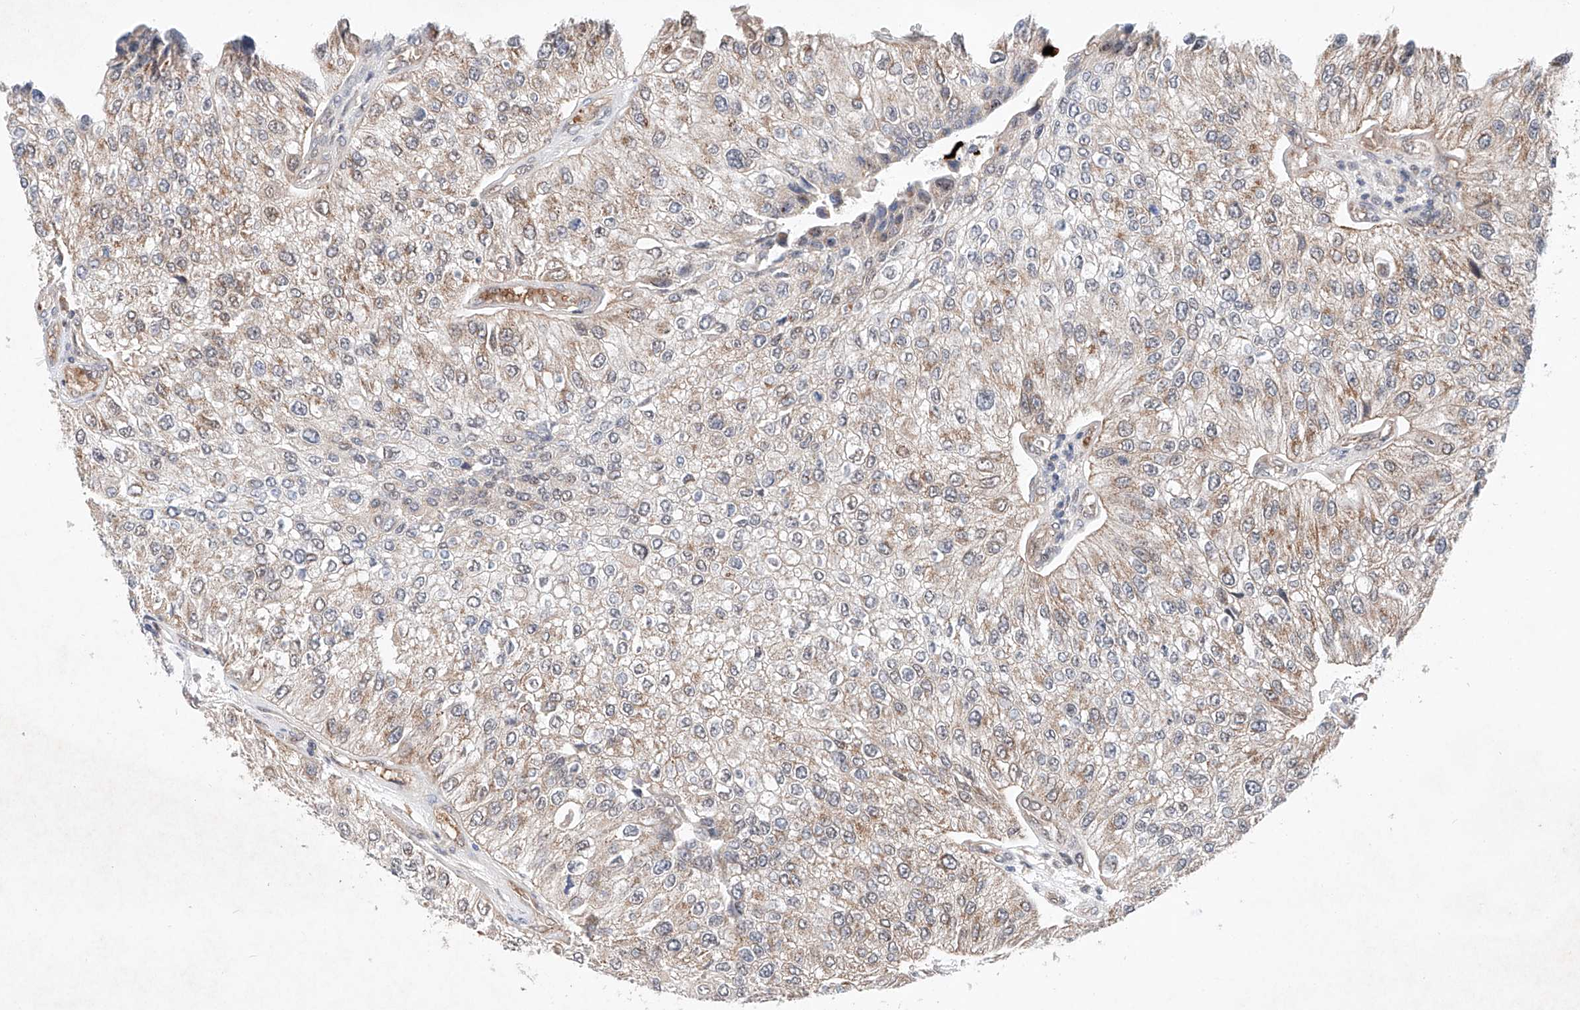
{"staining": {"intensity": "weak", "quantity": ">75%", "location": "cytoplasmic/membranous"}, "tissue": "urothelial cancer", "cell_type": "Tumor cells", "image_type": "cancer", "snomed": [{"axis": "morphology", "description": "Urothelial carcinoma, High grade"}, {"axis": "topography", "description": "Kidney"}, {"axis": "topography", "description": "Urinary bladder"}], "caption": "Tumor cells exhibit low levels of weak cytoplasmic/membranous expression in about >75% of cells in urothelial carcinoma (high-grade).", "gene": "FASTK", "patient": {"sex": "male", "age": 77}}